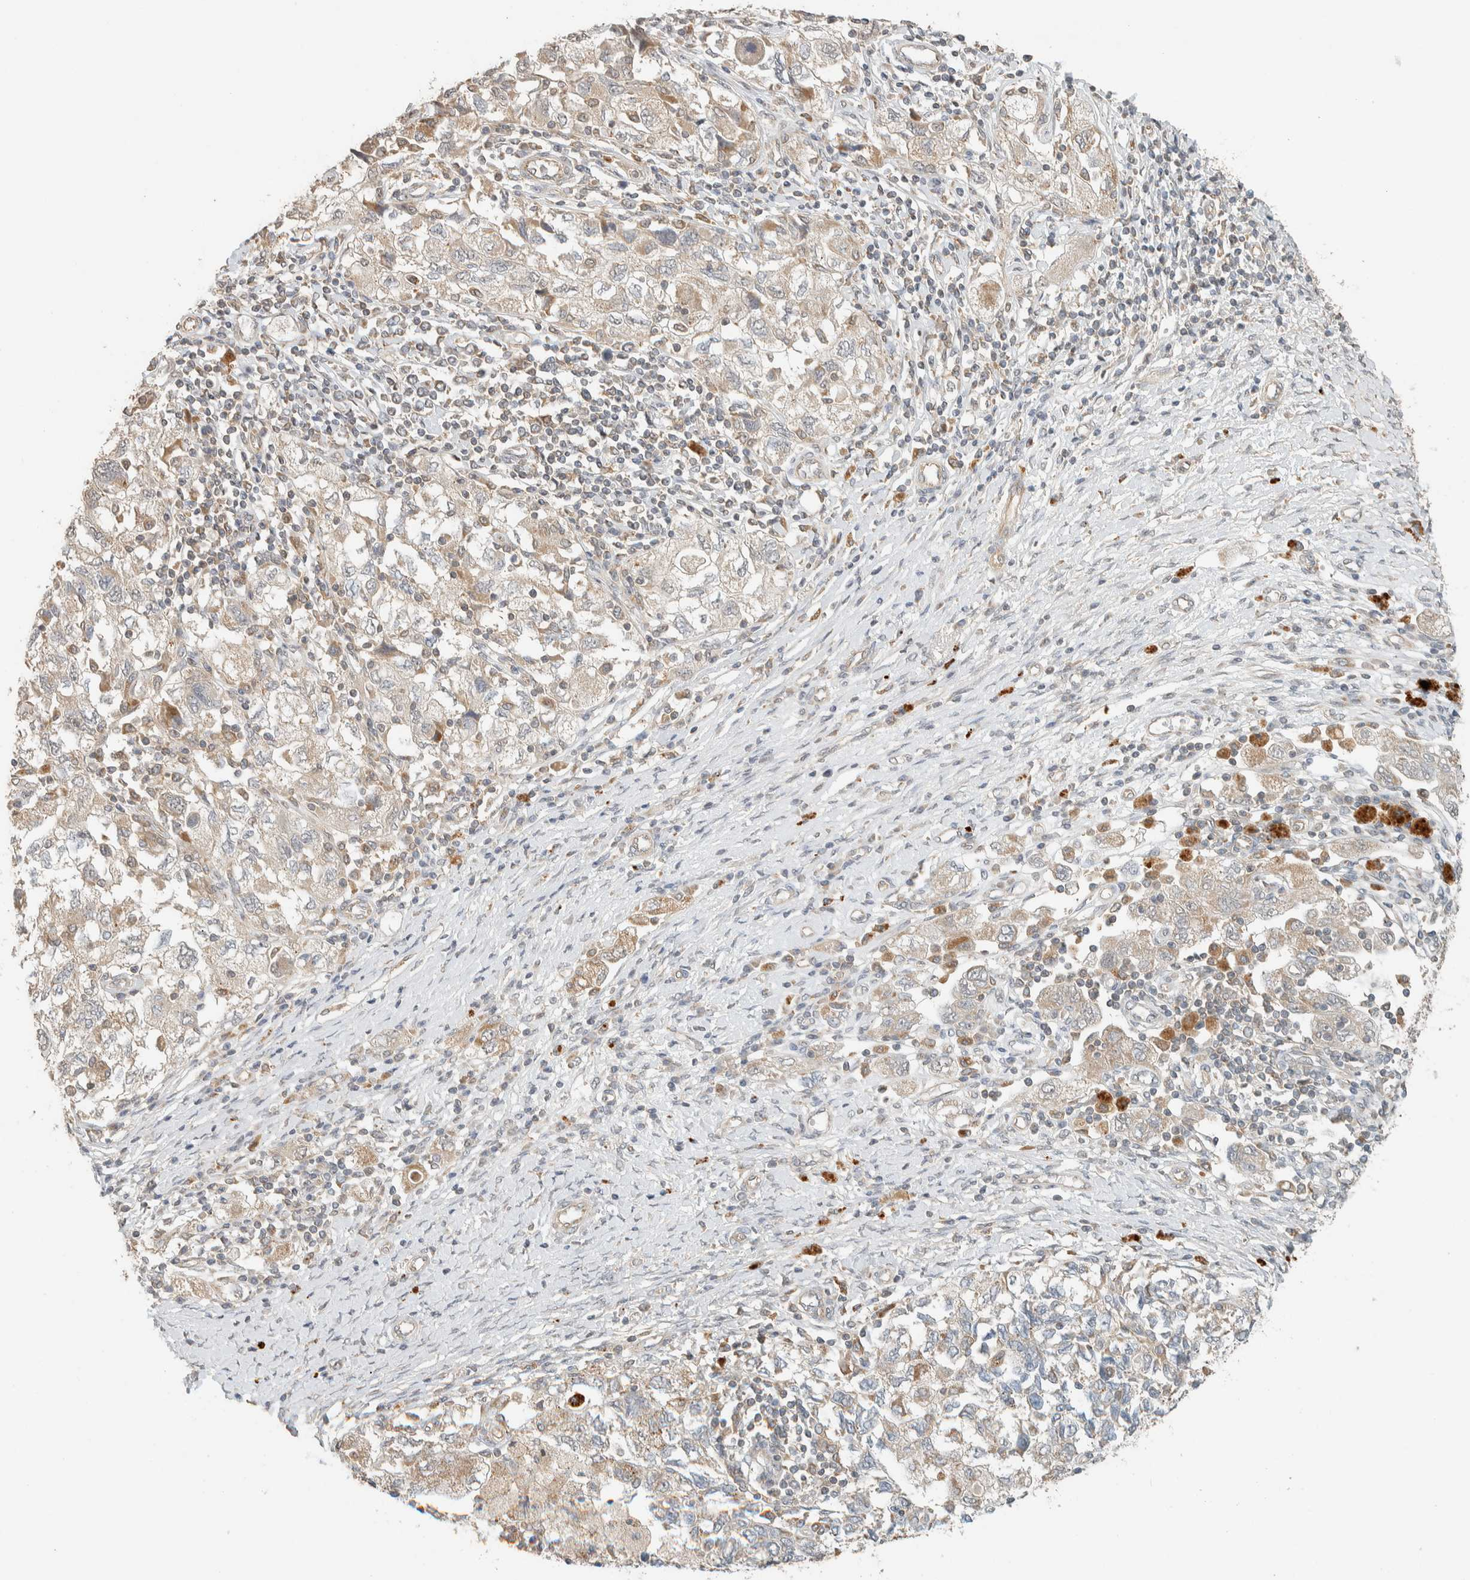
{"staining": {"intensity": "weak", "quantity": "25%-75%", "location": "cytoplasmic/membranous"}, "tissue": "ovarian cancer", "cell_type": "Tumor cells", "image_type": "cancer", "snomed": [{"axis": "morphology", "description": "Carcinoma, NOS"}, {"axis": "morphology", "description": "Cystadenocarcinoma, serous, NOS"}, {"axis": "topography", "description": "Ovary"}], "caption": "A photomicrograph of human ovarian cancer (serous cystadenocarcinoma) stained for a protein displays weak cytoplasmic/membranous brown staining in tumor cells.", "gene": "PDE7B", "patient": {"sex": "female", "age": 69}}